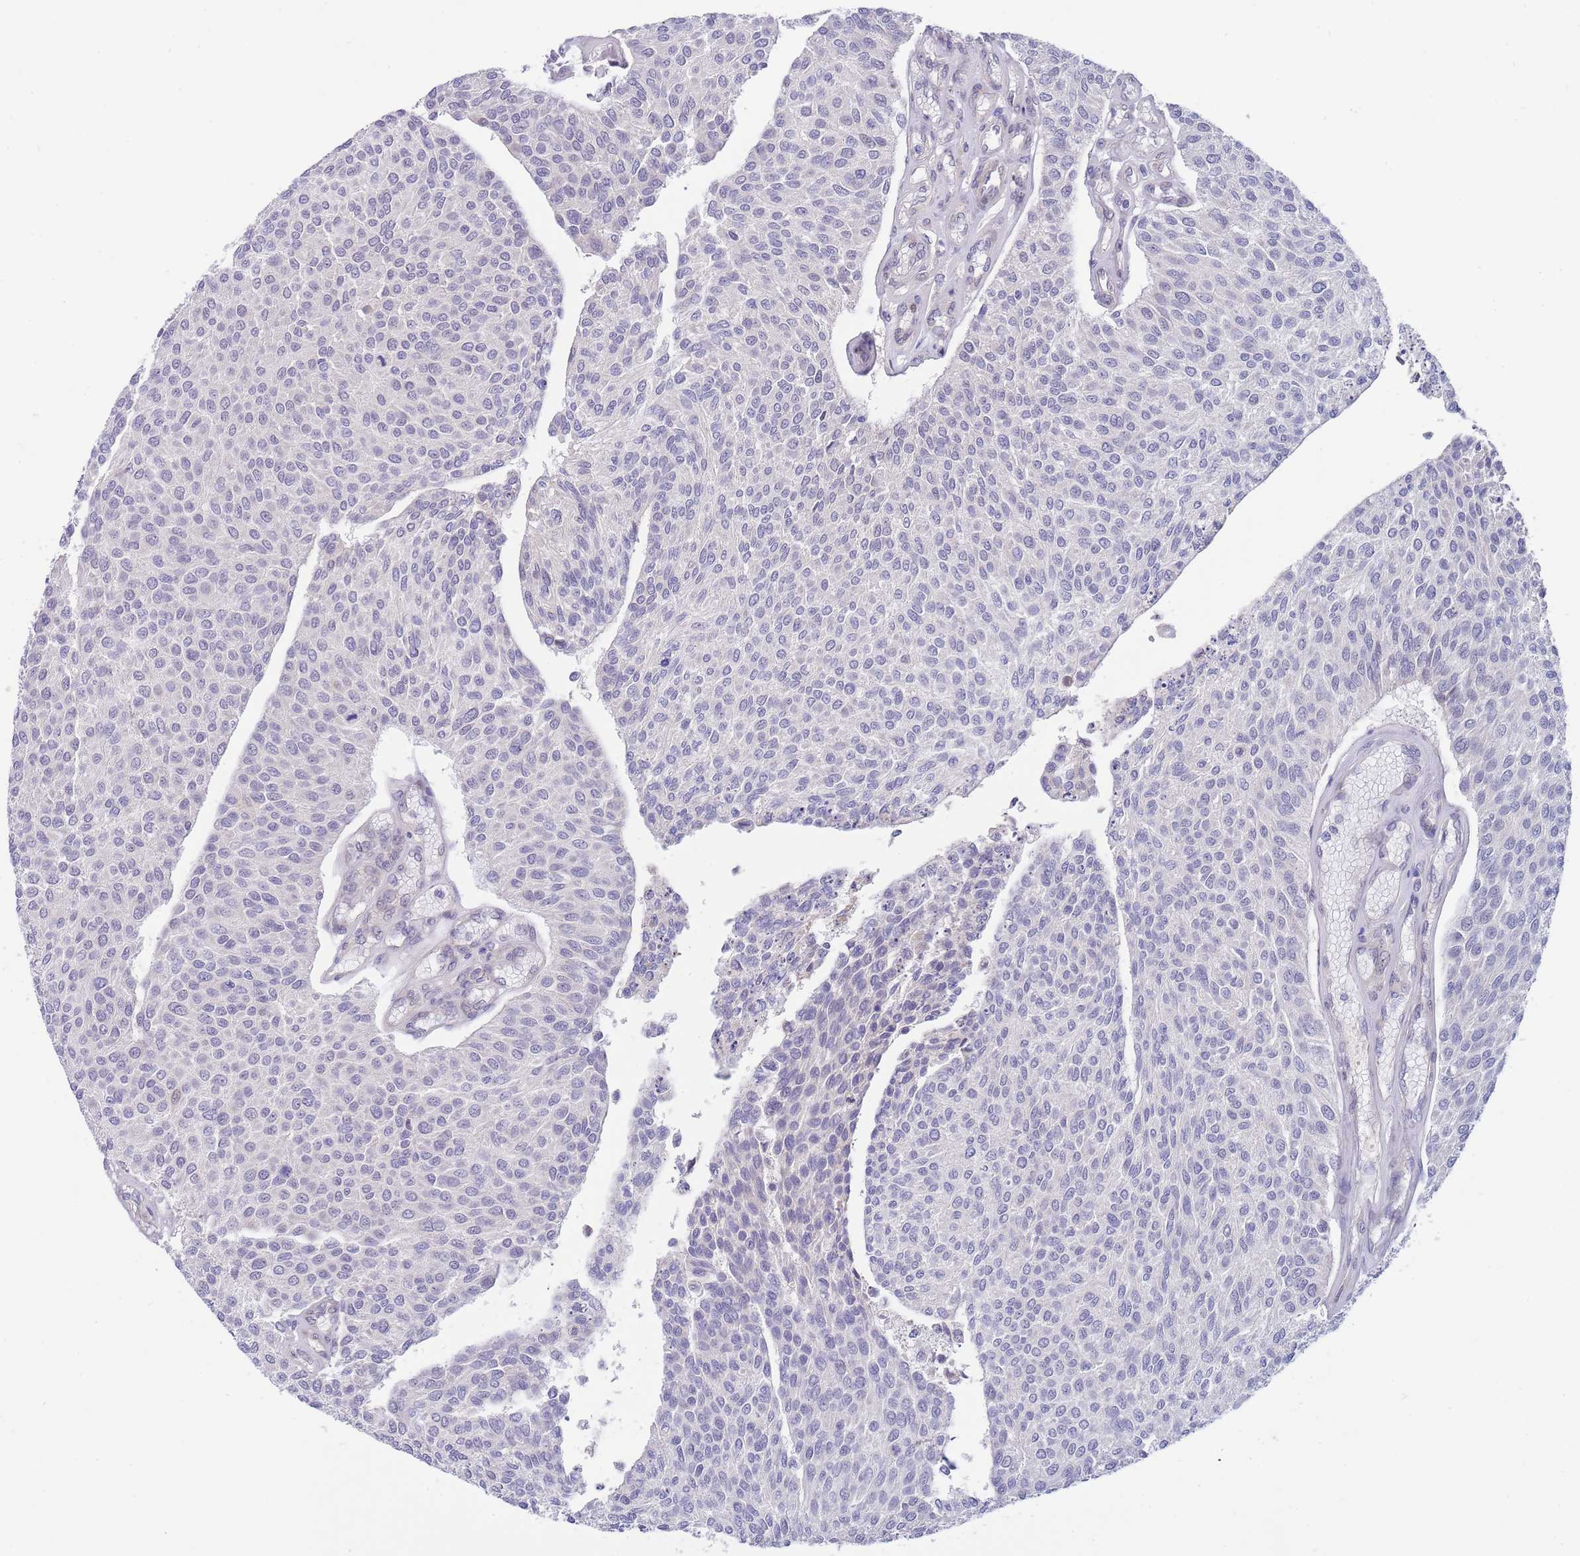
{"staining": {"intensity": "negative", "quantity": "none", "location": "none"}, "tissue": "urothelial cancer", "cell_type": "Tumor cells", "image_type": "cancer", "snomed": [{"axis": "morphology", "description": "Urothelial carcinoma, NOS"}, {"axis": "topography", "description": "Urinary bladder"}], "caption": "Tumor cells show no significant protein positivity in urothelial cancer.", "gene": "NLRP6", "patient": {"sex": "male", "age": 55}}